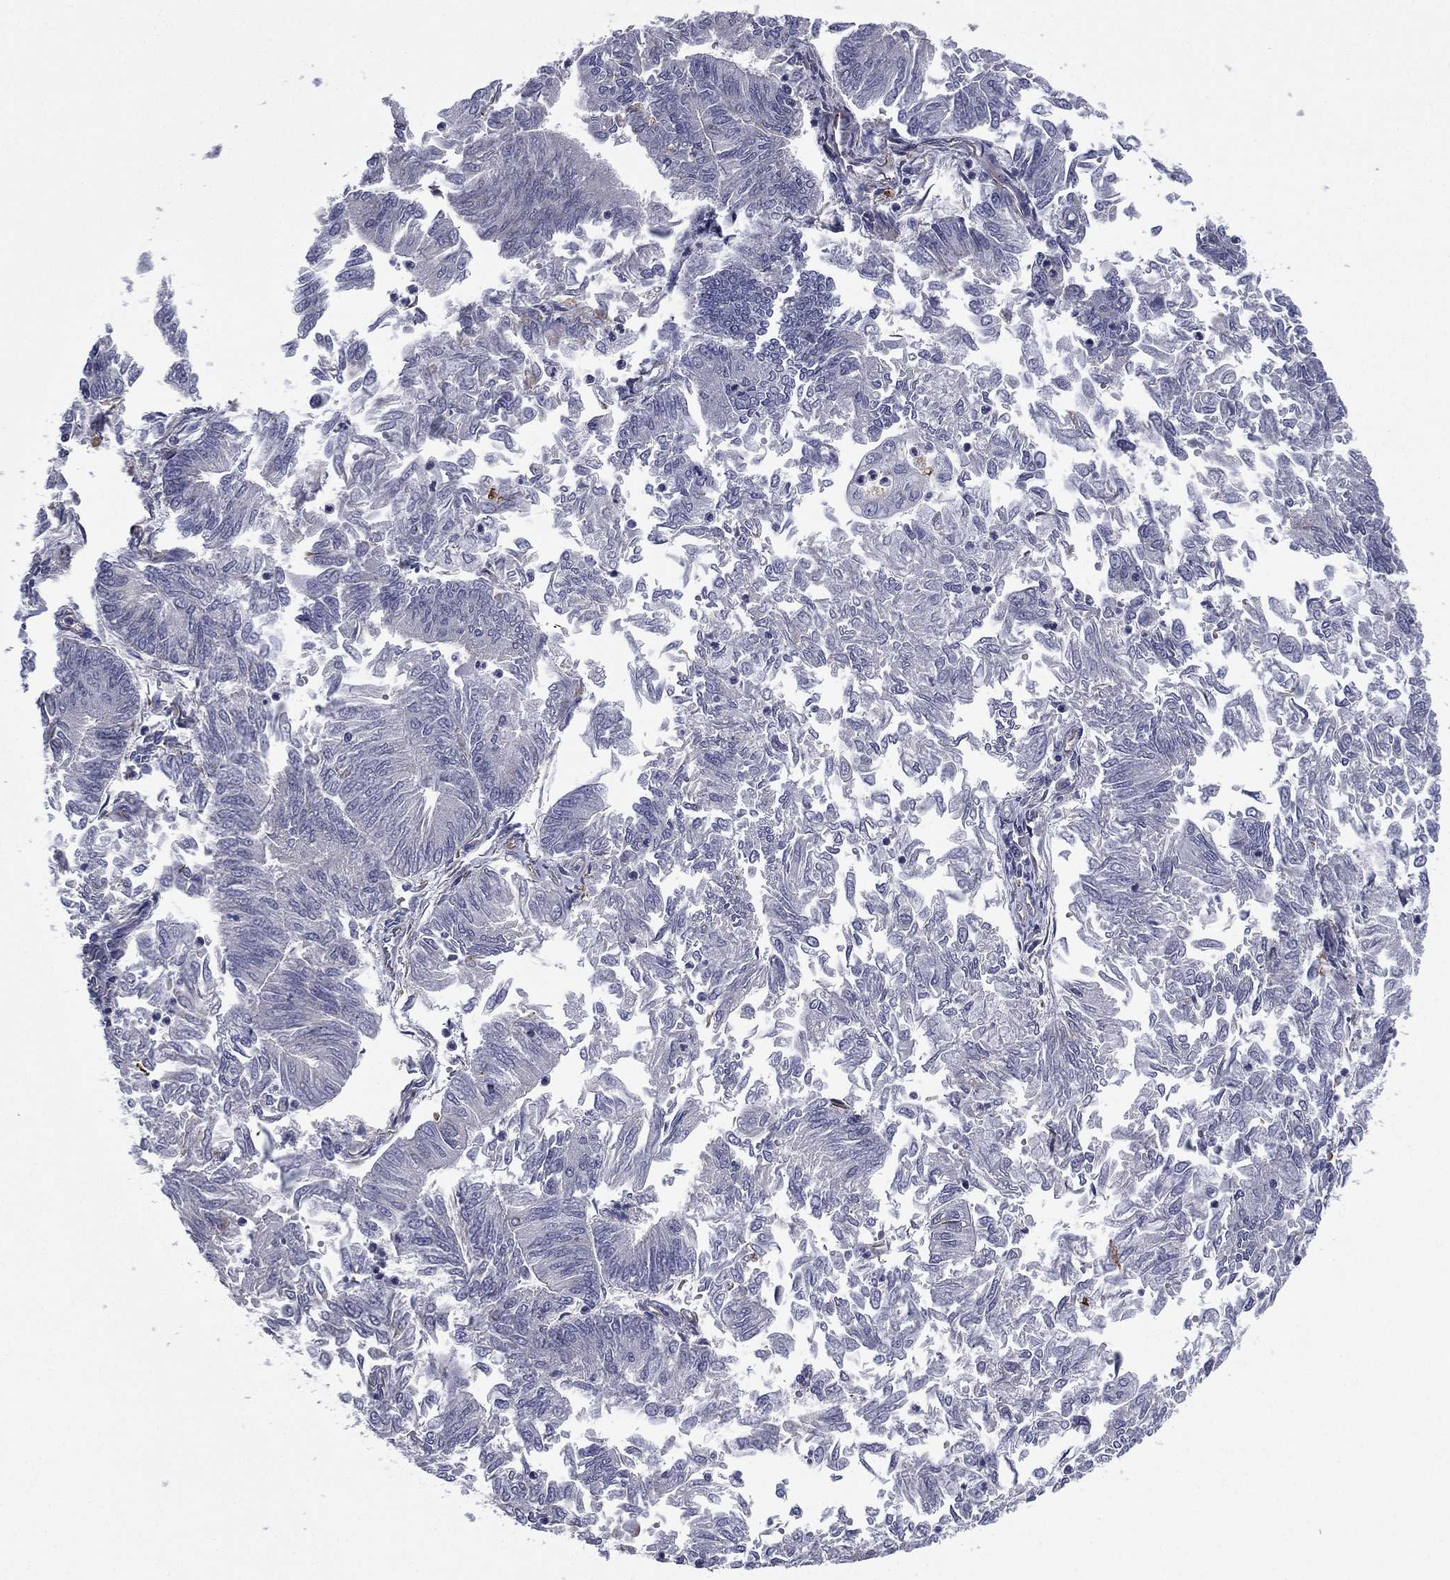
{"staining": {"intensity": "negative", "quantity": "none", "location": "none"}, "tissue": "endometrial cancer", "cell_type": "Tumor cells", "image_type": "cancer", "snomed": [{"axis": "morphology", "description": "Adenocarcinoma, NOS"}, {"axis": "topography", "description": "Endometrium"}], "caption": "DAB (3,3'-diaminobenzidine) immunohistochemical staining of human endometrial cancer exhibits no significant positivity in tumor cells.", "gene": "SCUBE1", "patient": {"sex": "female", "age": 59}}